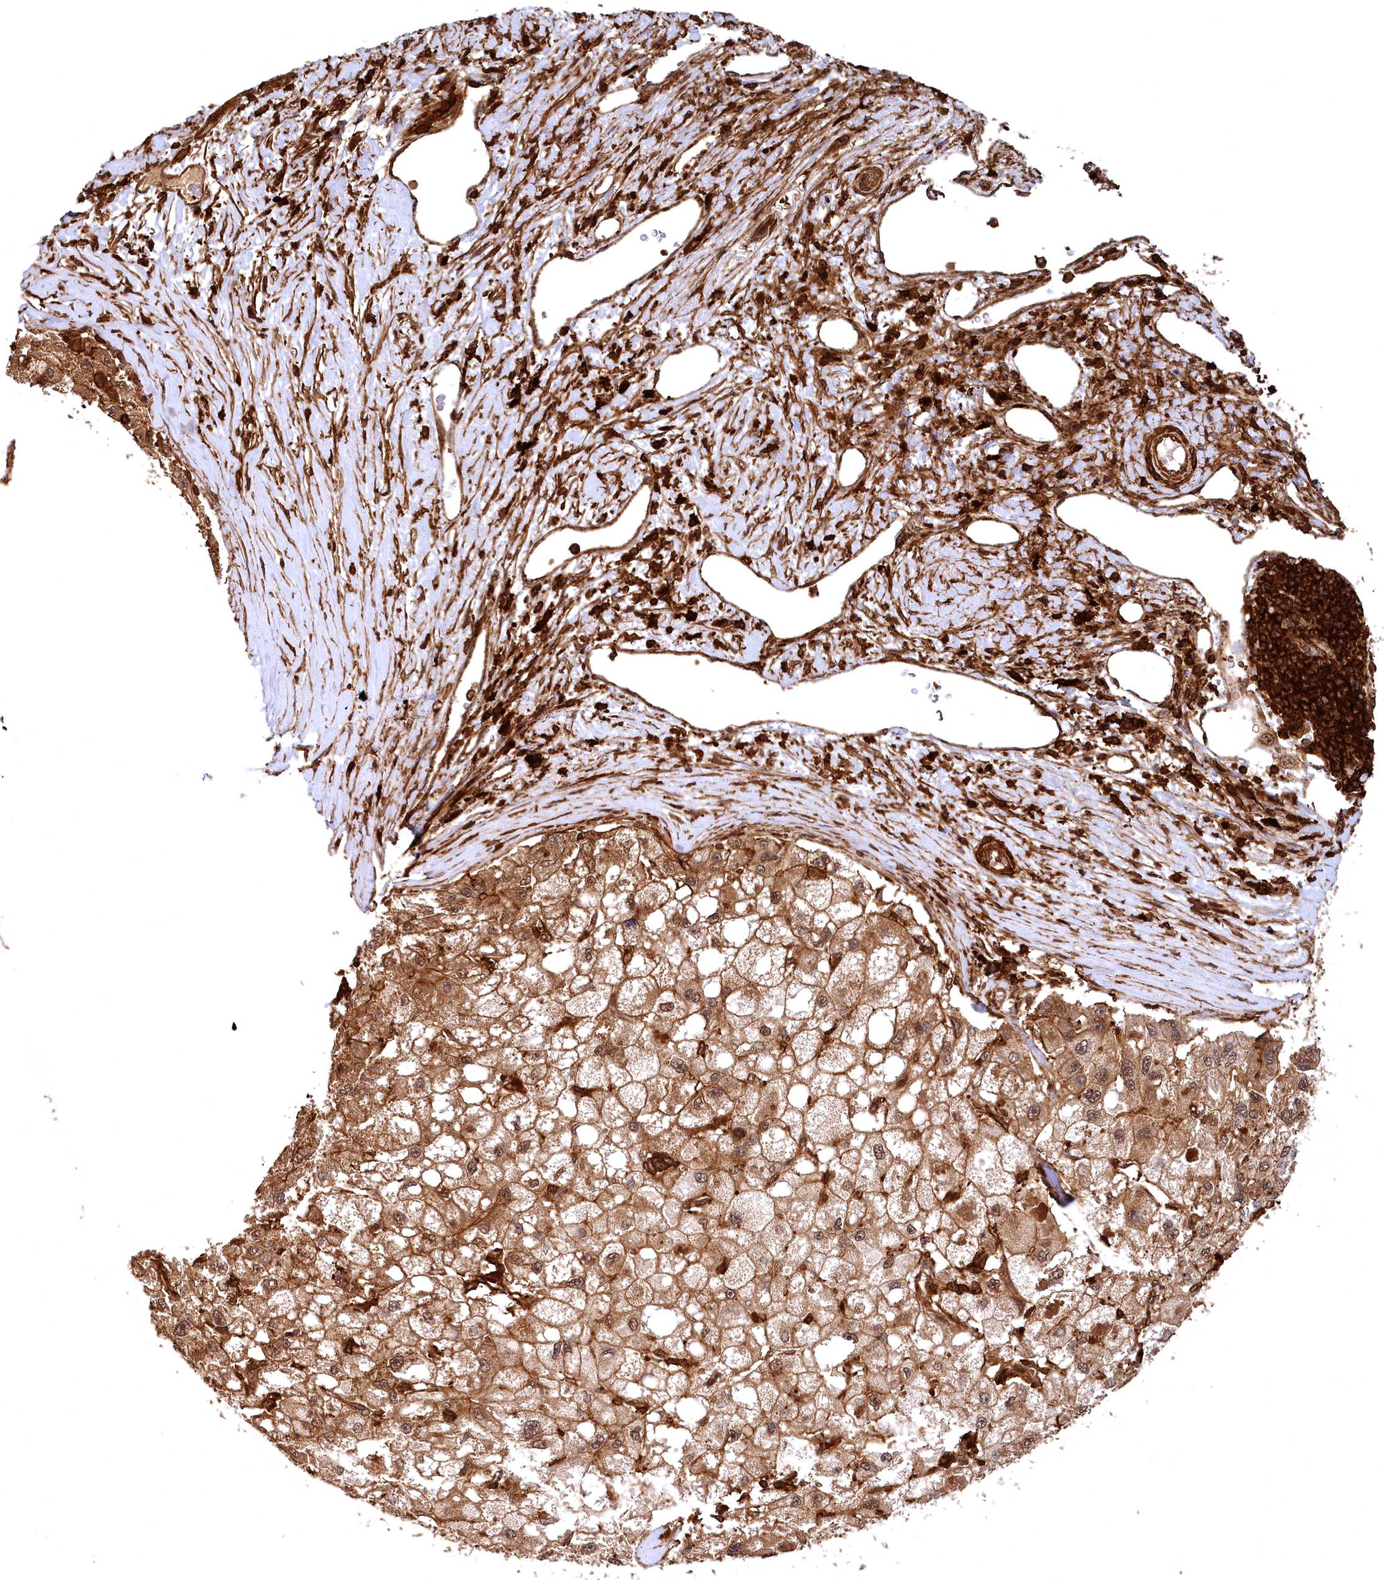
{"staining": {"intensity": "moderate", "quantity": ">75%", "location": "cytoplasmic/membranous,nuclear"}, "tissue": "liver cancer", "cell_type": "Tumor cells", "image_type": "cancer", "snomed": [{"axis": "morphology", "description": "Carcinoma, Hepatocellular, NOS"}, {"axis": "topography", "description": "Liver"}], "caption": "Liver hepatocellular carcinoma stained with DAB (3,3'-diaminobenzidine) immunohistochemistry reveals medium levels of moderate cytoplasmic/membranous and nuclear positivity in approximately >75% of tumor cells.", "gene": "STUB1", "patient": {"sex": "male", "age": 80}}